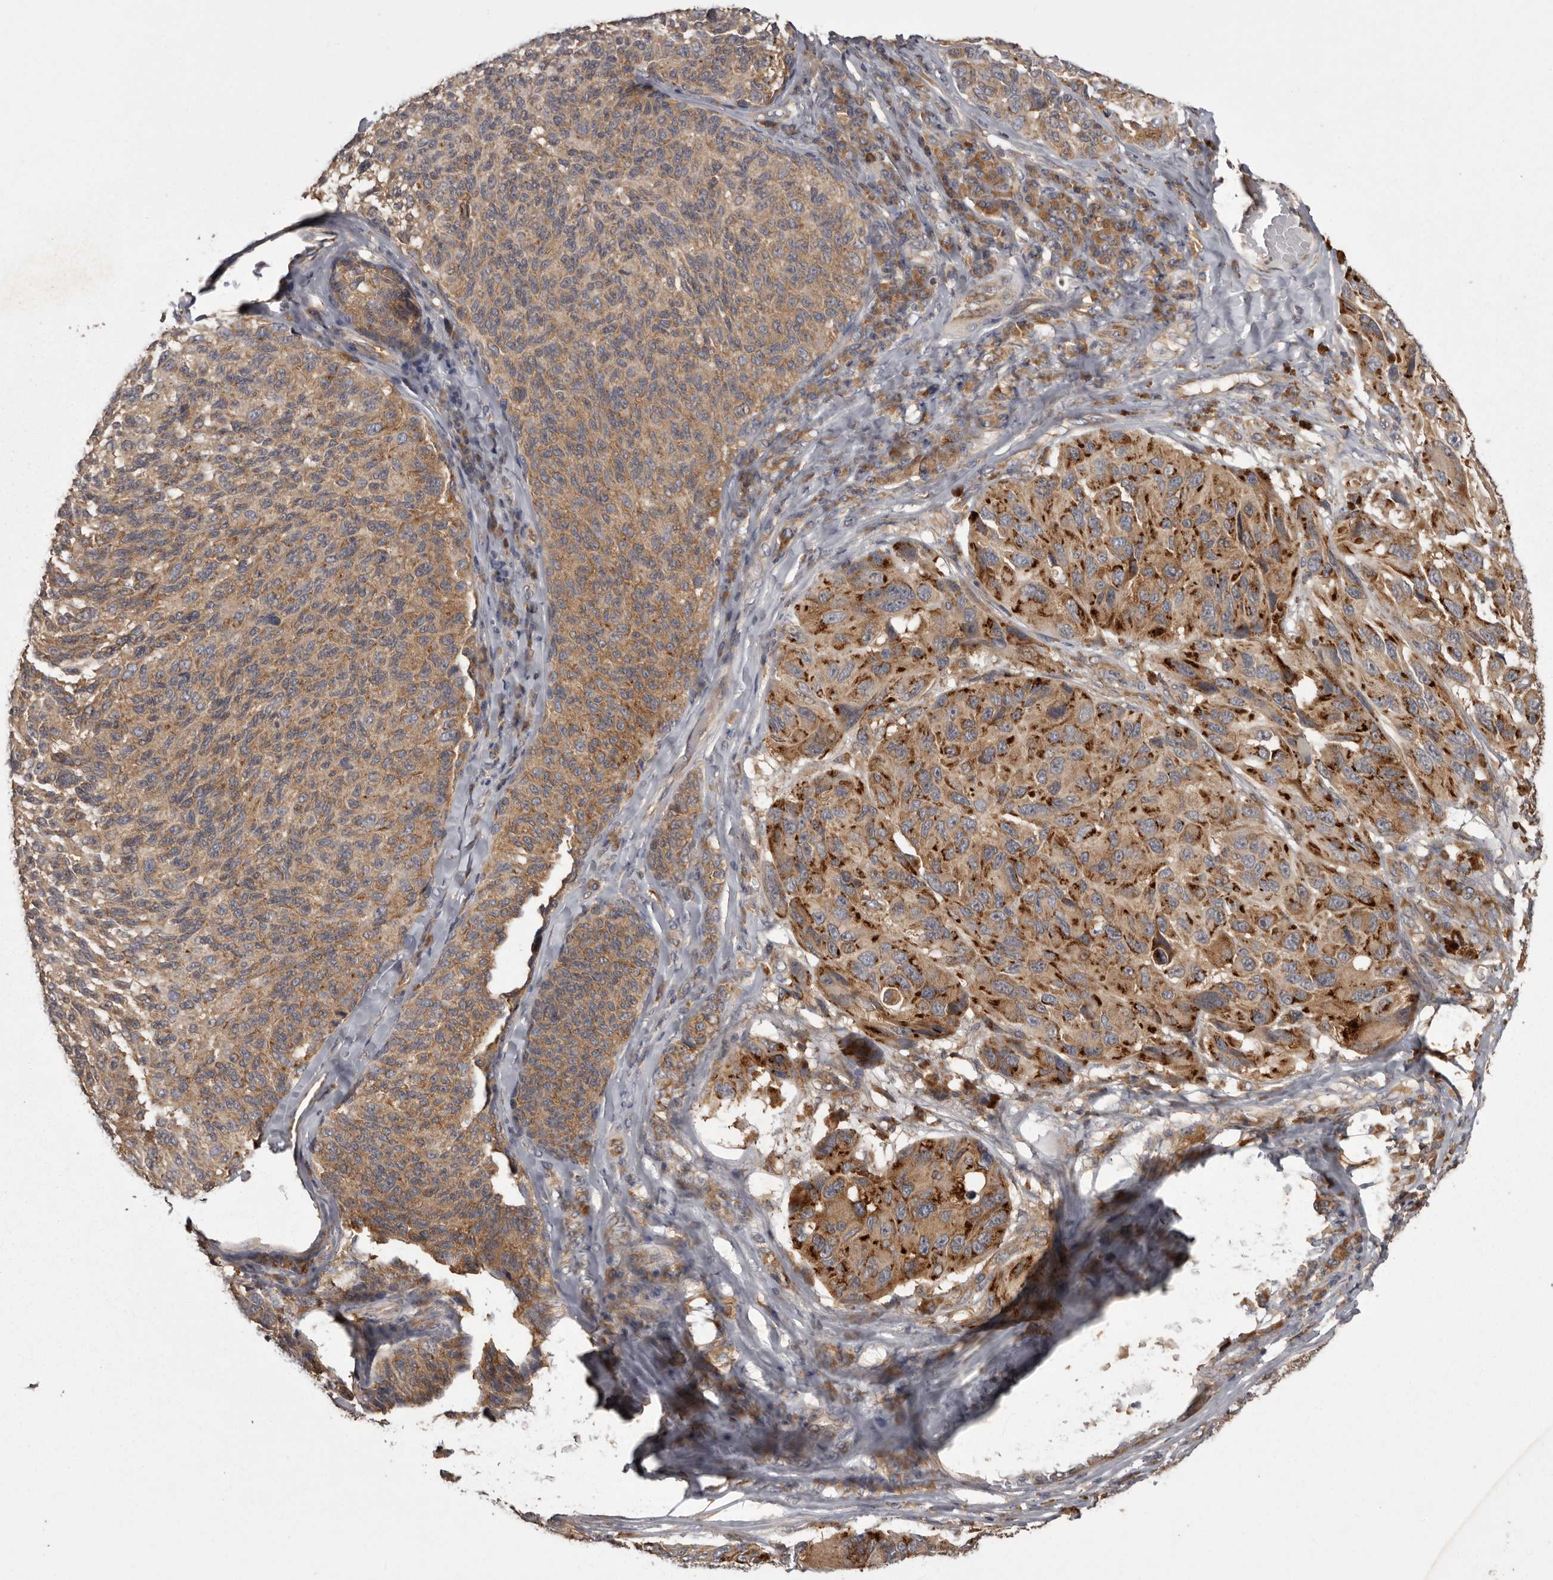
{"staining": {"intensity": "moderate", "quantity": ">75%", "location": "cytoplasmic/membranous"}, "tissue": "melanoma", "cell_type": "Tumor cells", "image_type": "cancer", "snomed": [{"axis": "morphology", "description": "Malignant melanoma, NOS"}, {"axis": "topography", "description": "Skin"}], "caption": "Immunohistochemical staining of melanoma demonstrates medium levels of moderate cytoplasmic/membranous protein expression in approximately >75% of tumor cells.", "gene": "DARS1", "patient": {"sex": "female", "age": 73}}